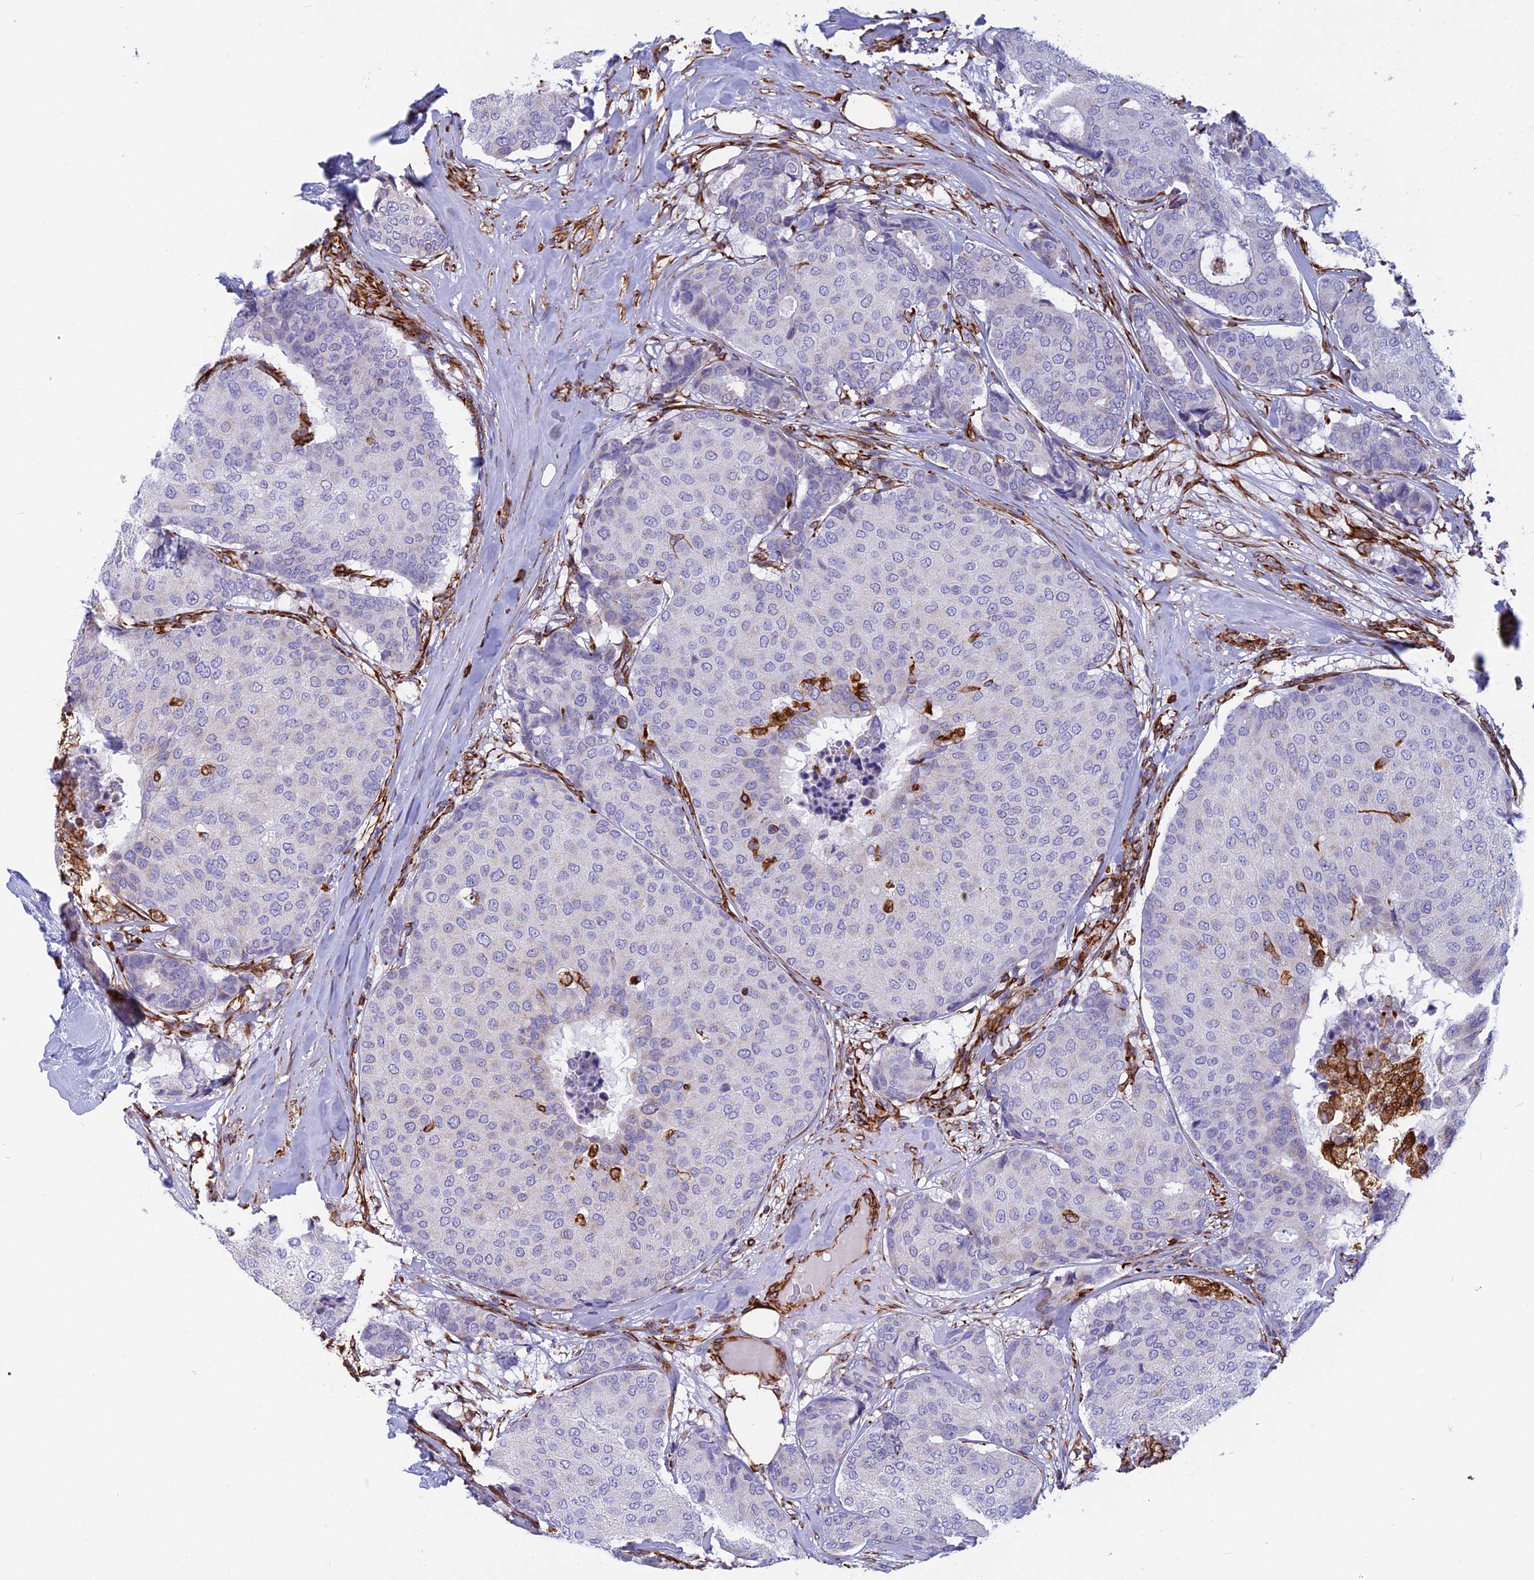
{"staining": {"intensity": "negative", "quantity": "none", "location": "none"}, "tissue": "breast cancer", "cell_type": "Tumor cells", "image_type": "cancer", "snomed": [{"axis": "morphology", "description": "Duct carcinoma"}, {"axis": "topography", "description": "Breast"}], "caption": "Immunohistochemical staining of human breast cancer (invasive ductal carcinoma) reveals no significant staining in tumor cells.", "gene": "FBXL20", "patient": {"sex": "female", "age": 75}}